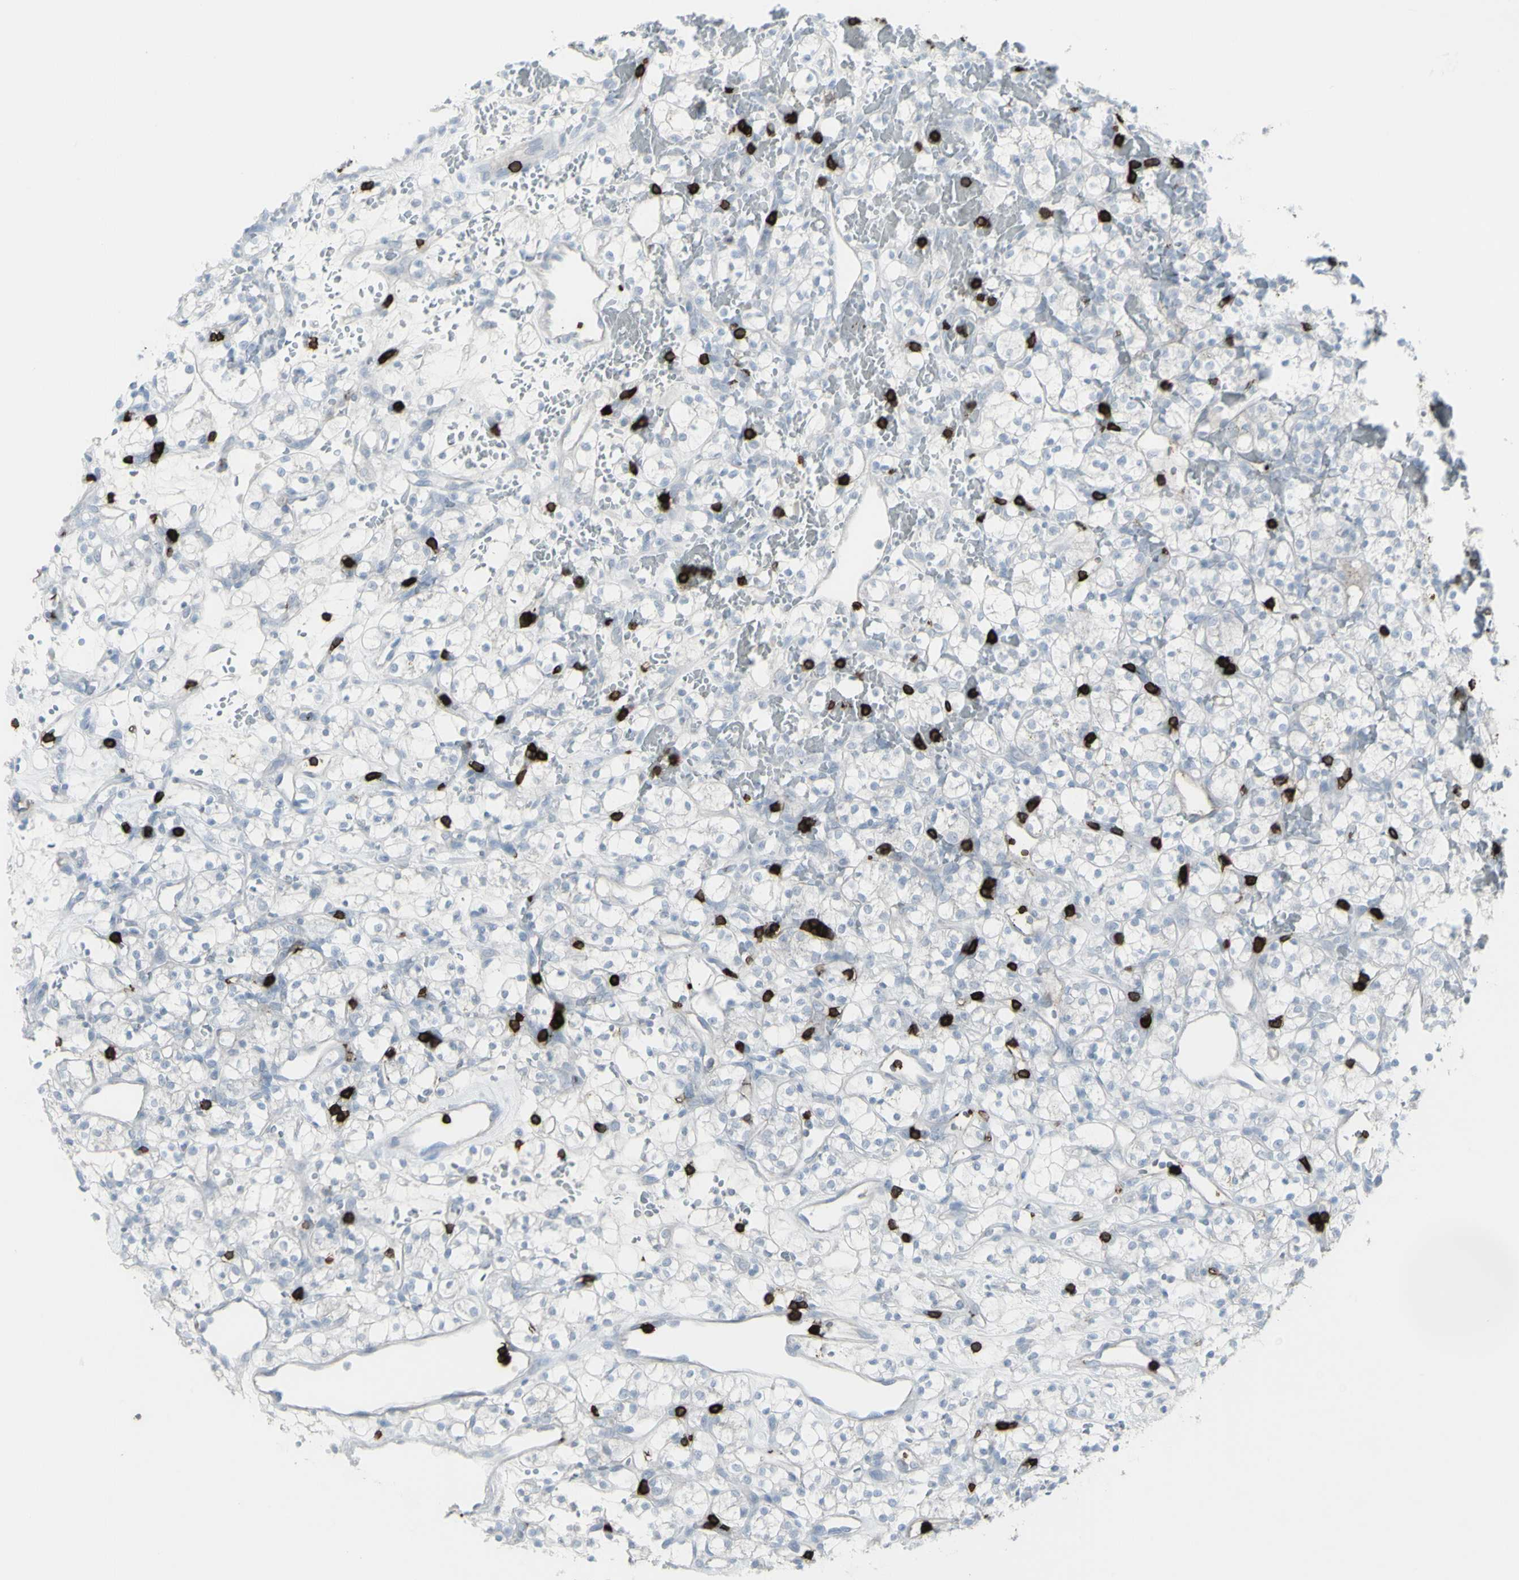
{"staining": {"intensity": "negative", "quantity": "none", "location": "none"}, "tissue": "renal cancer", "cell_type": "Tumor cells", "image_type": "cancer", "snomed": [{"axis": "morphology", "description": "Adenocarcinoma, NOS"}, {"axis": "topography", "description": "Kidney"}], "caption": "Image shows no protein positivity in tumor cells of renal cancer tissue.", "gene": "CD247", "patient": {"sex": "female", "age": 60}}